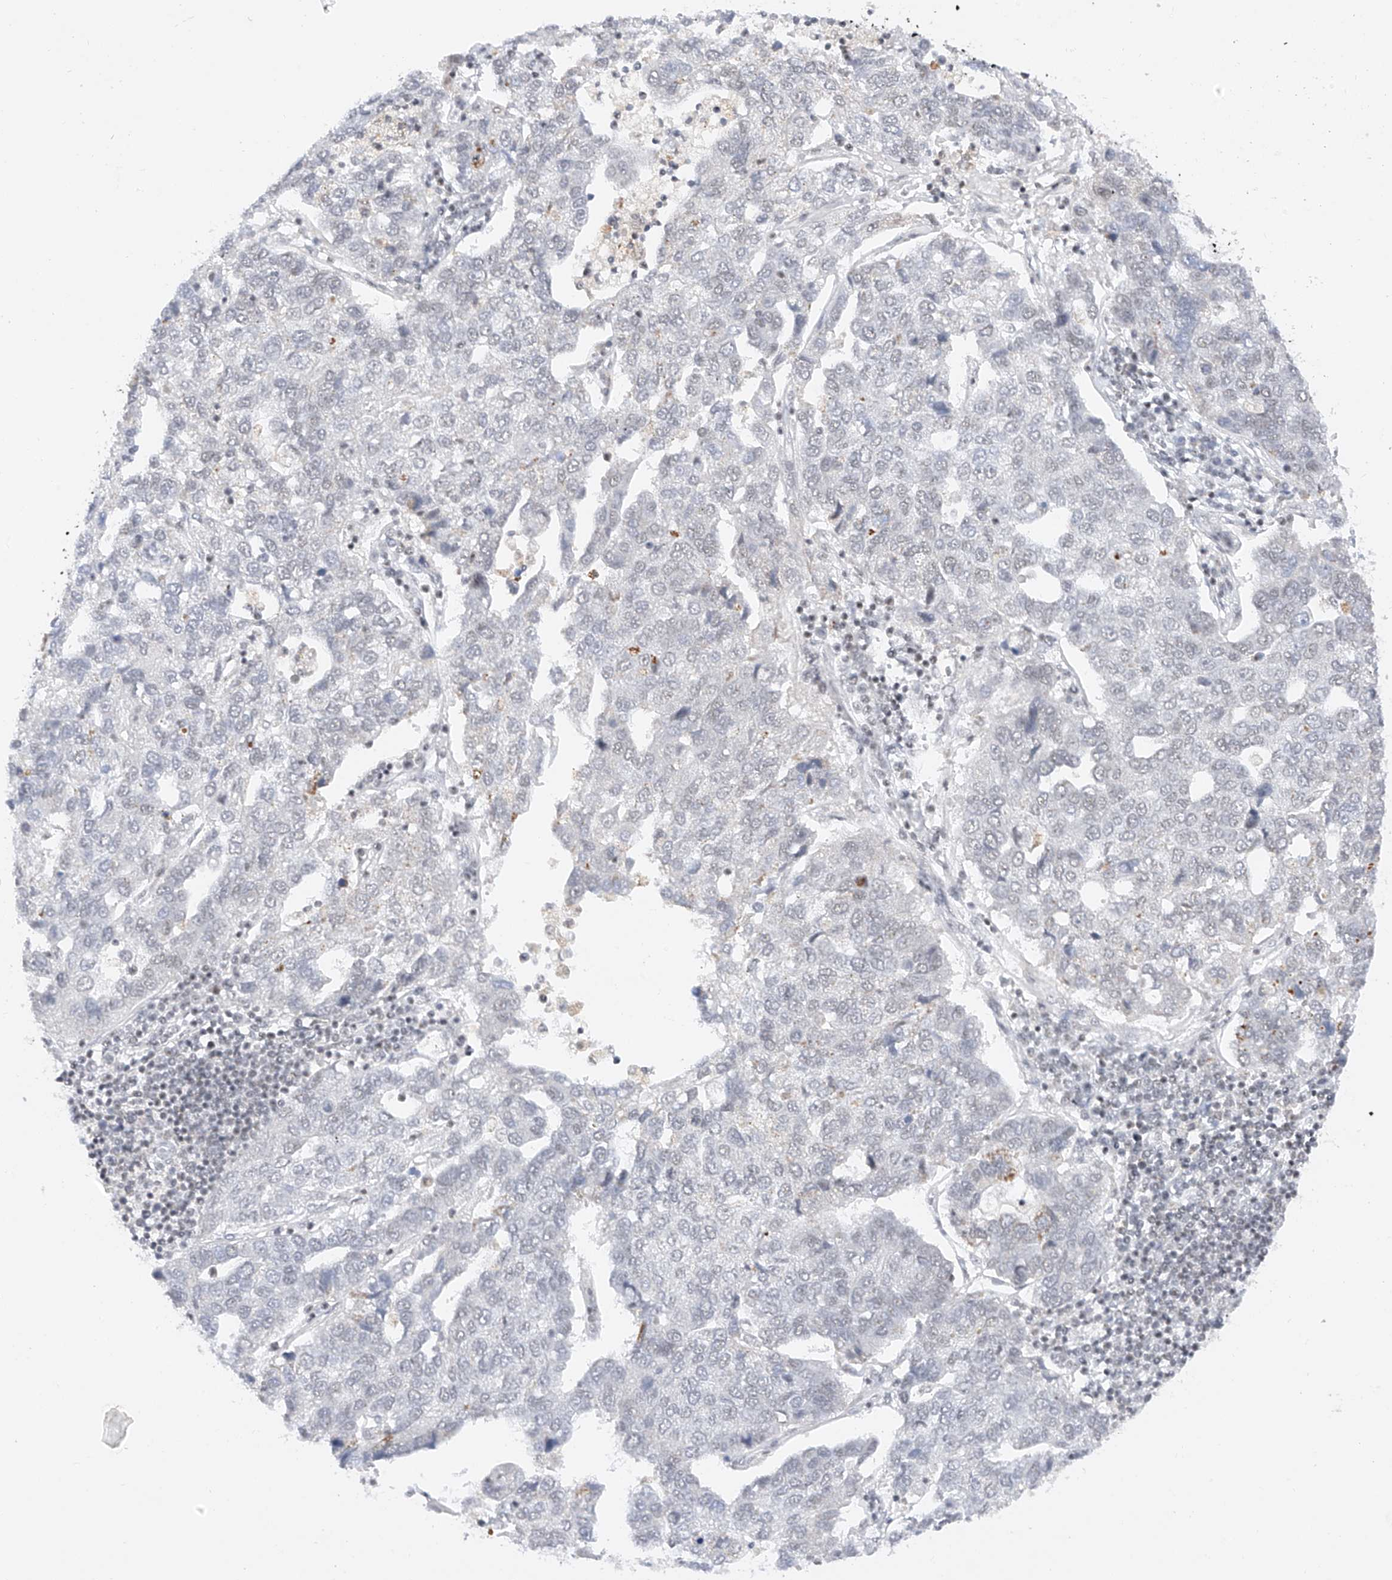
{"staining": {"intensity": "negative", "quantity": "none", "location": "none"}, "tissue": "pancreatic cancer", "cell_type": "Tumor cells", "image_type": "cancer", "snomed": [{"axis": "morphology", "description": "Adenocarcinoma, NOS"}, {"axis": "topography", "description": "Pancreas"}], "caption": "DAB immunohistochemical staining of human adenocarcinoma (pancreatic) reveals no significant staining in tumor cells.", "gene": "NRF1", "patient": {"sex": "female", "age": 61}}